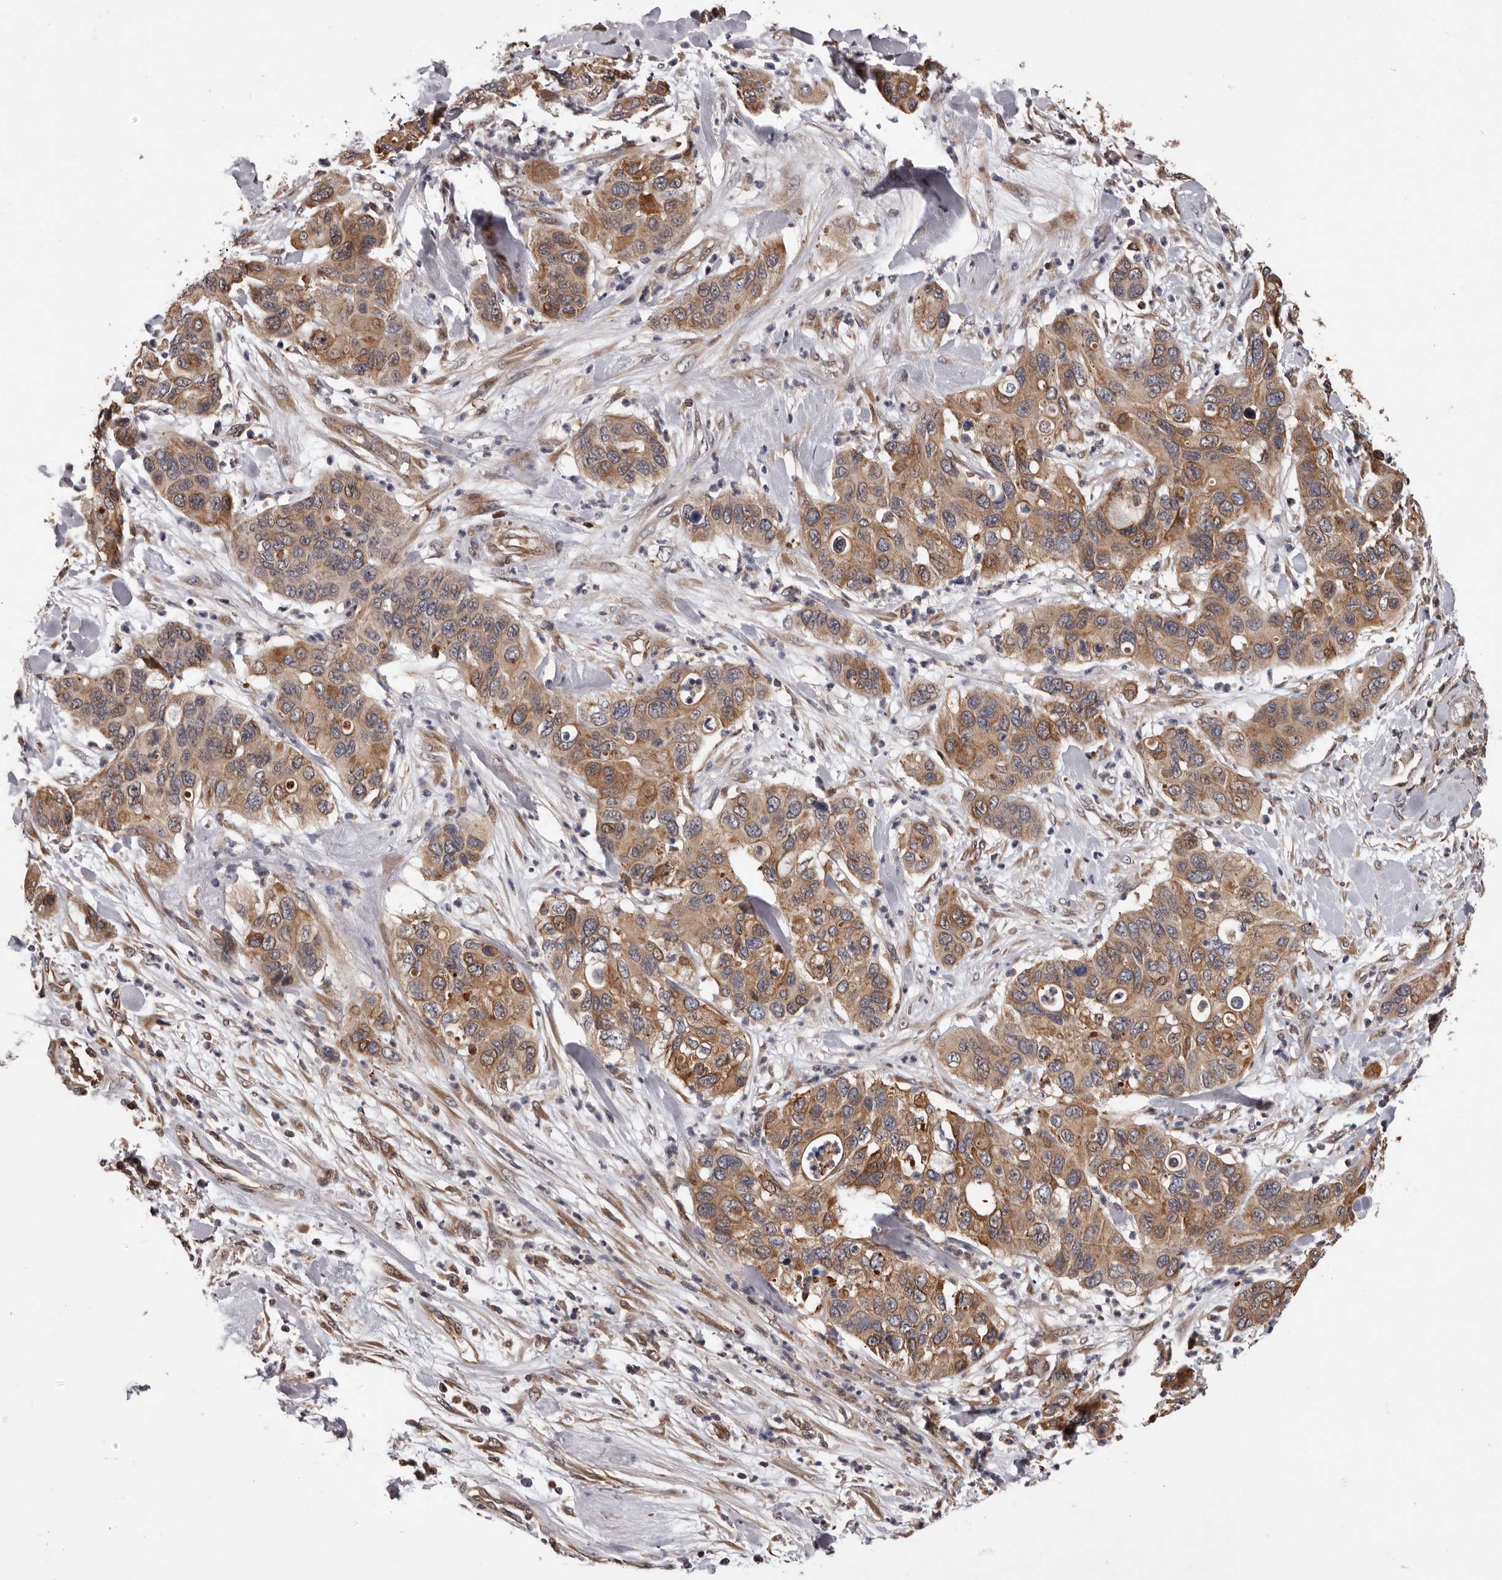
{"staining": {"intensity": "moderate", "quantity": ">75%", "location": "cytoplasmic/membranous"}, "tissue": "pancreatic cancer", "cell_type": "Tumor cells", "image_type": "cancer", "snomed": [{"axis": "morphology", "description": "Adenocarcinoma, NOS"}, {"axis": "topography", "description": "Pancreas"}], "caption": "A high-resolution image shows immunohistochemistry (IHC) staining of pancreatic adenocarcinoma, which reveals moderate cytoplasmic/membranous expression in approximately >75% of tumor cells.", "gene": "GADD45B", "patient": {"sex": "female", "age": 71}}